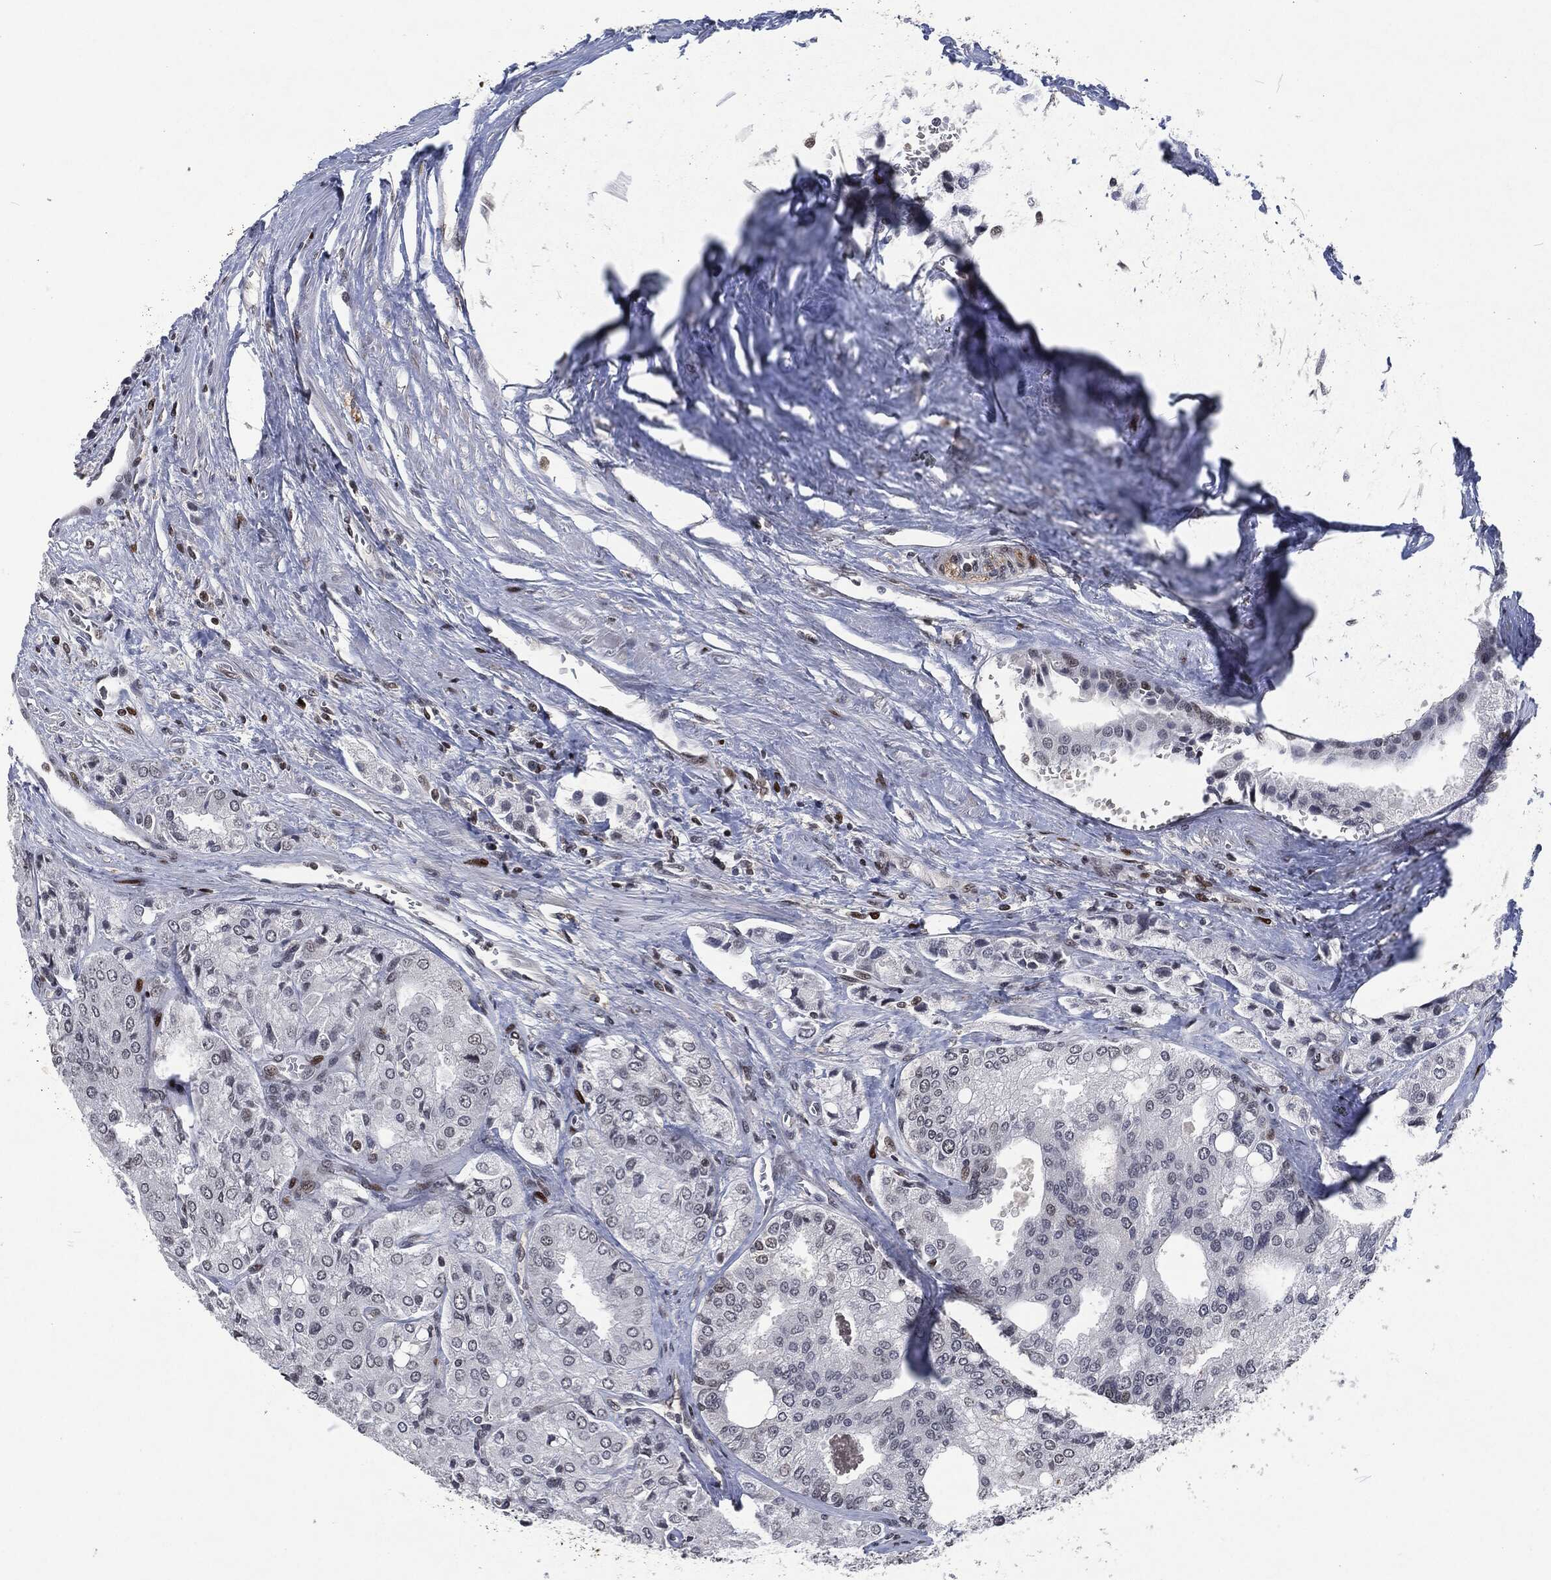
{"staining": {"intensity": "negative", "quantity": "none", "location": "none"}, "tissue": "prostate cancer", "cell_type": "Tumor cells", "image_type": "cancer", "snomed": [{"axis": "morphology", "description": "Adenocarcinoma, NOS"}, {"axis": "topography", "description": "Prostate and seminal vesicle, NOS"}, {"axis": "topography", "description": "Prostate"}], "caption": "Protein analysis of adenocarcinoma (prostate) exhibits no significant staining in tumor cells.", "gene": "EGFR", "patient": {"sex": "male", "age": 67}}